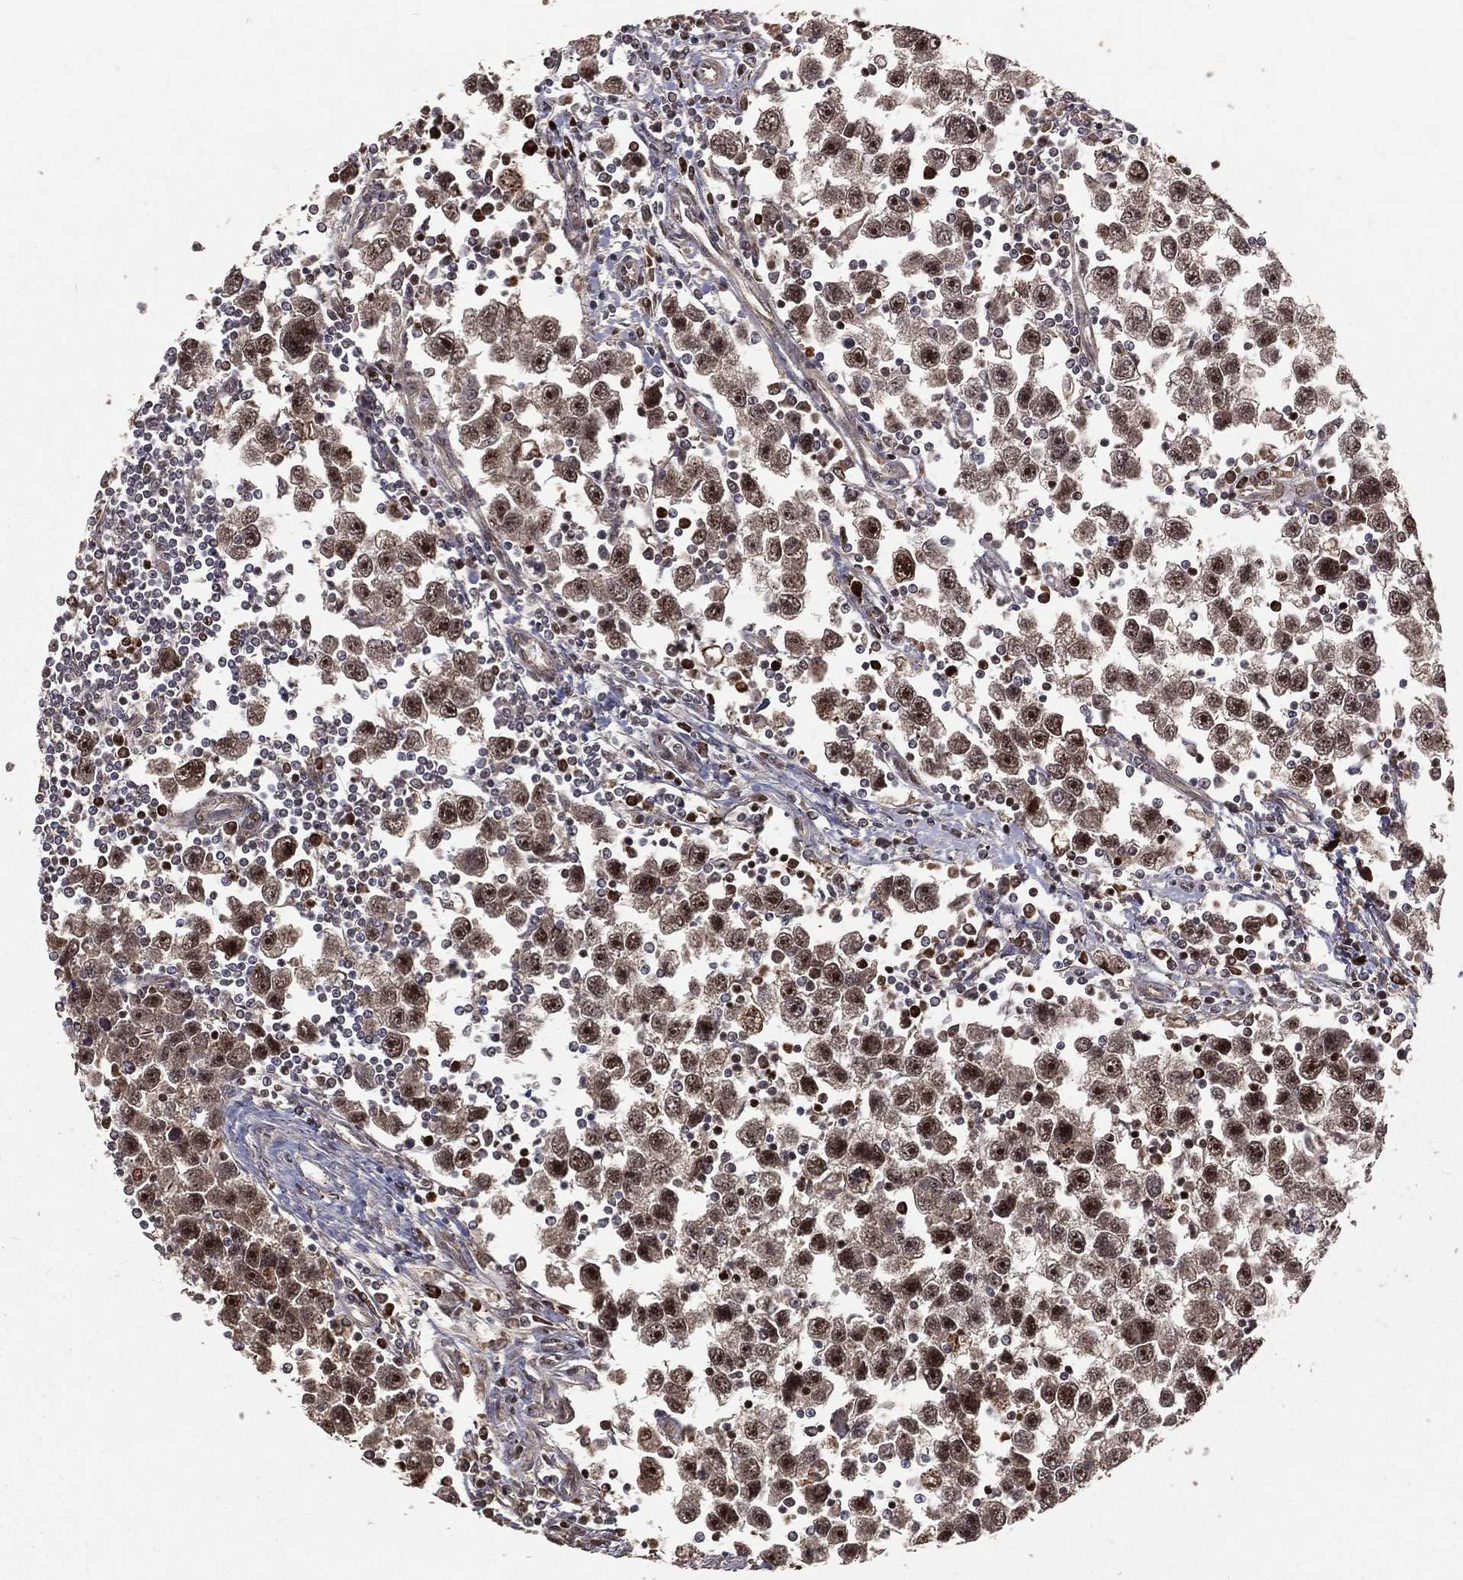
{"staining": {"intensity": "moderate", "quantity": "25%-75%", "location": "nuclear"}, "tissue": "testis cancer", "cell_type": "Tumor cells", "image_type": "cancer", "snomed": [{"axis": "morphology", "description": "Seminoma, NOS"}, {"axis": "topography", "description": "Testis"}], "caption": "The micrograph exhibits a brown stain indicating the presence of a protein in the nuclear of tumor cells in seminoma (testis).", "gene": "MAPK1", "patient": {"sex": "male", "age": 30}}